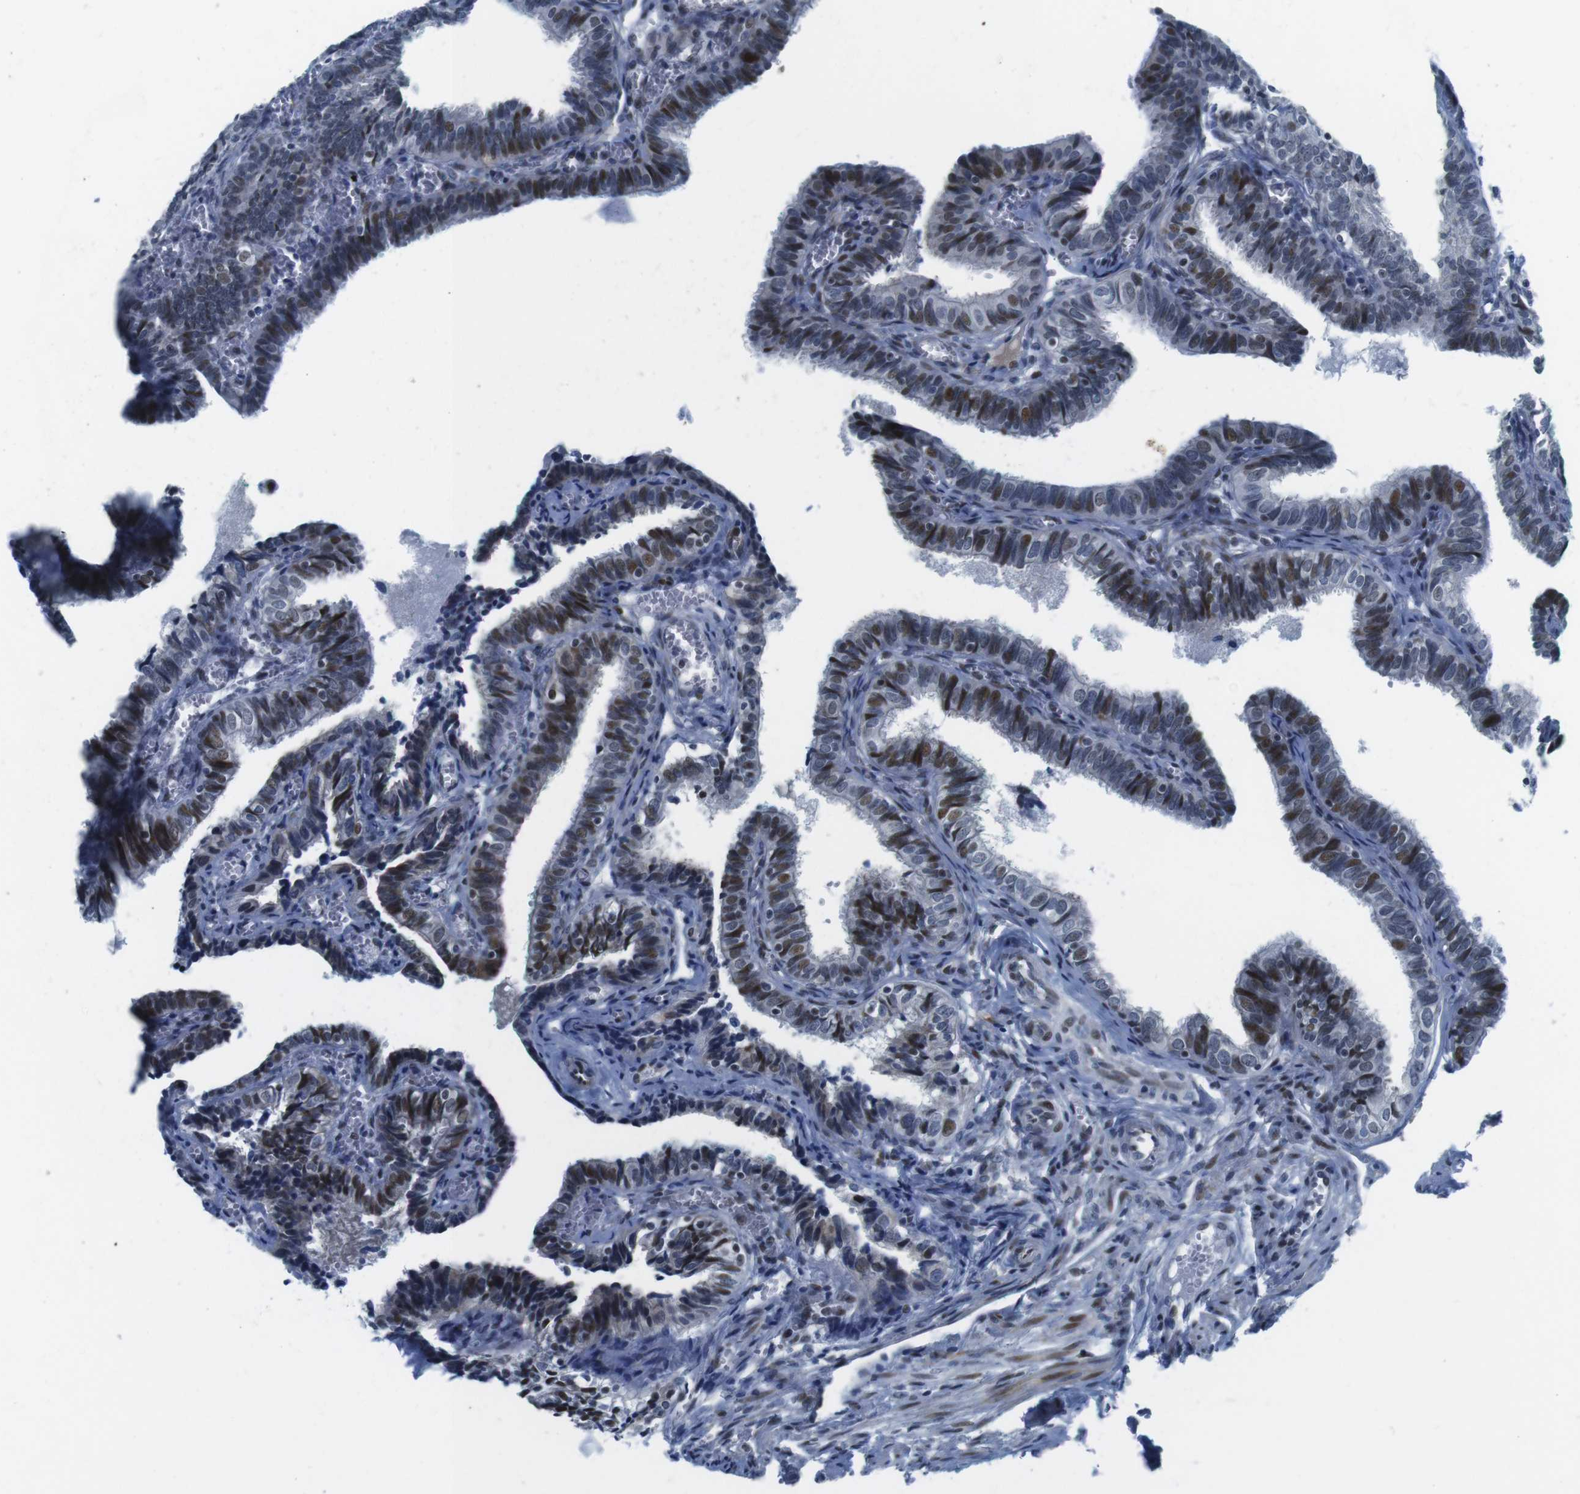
{"staining": {"intensity": "strong", "quantity": "25%-75%", "location": "nuclear"}, "tissue": "fallopian tube", "cell_type": "Glandular cells", "image_type": "normal", "snomed": [{"axis": "morphology", "description": "Normal tissue, NOS"}, {"axis": "topography", "description": "Fallopian tube"}], "caption": "Human fallopian tube stained for a protein (brown) exhibits strong nuclear positive expression in about 25%-75% of glandular cells.", "gene": "MLH1", "patient": {"sex": "female", "age": 46}}